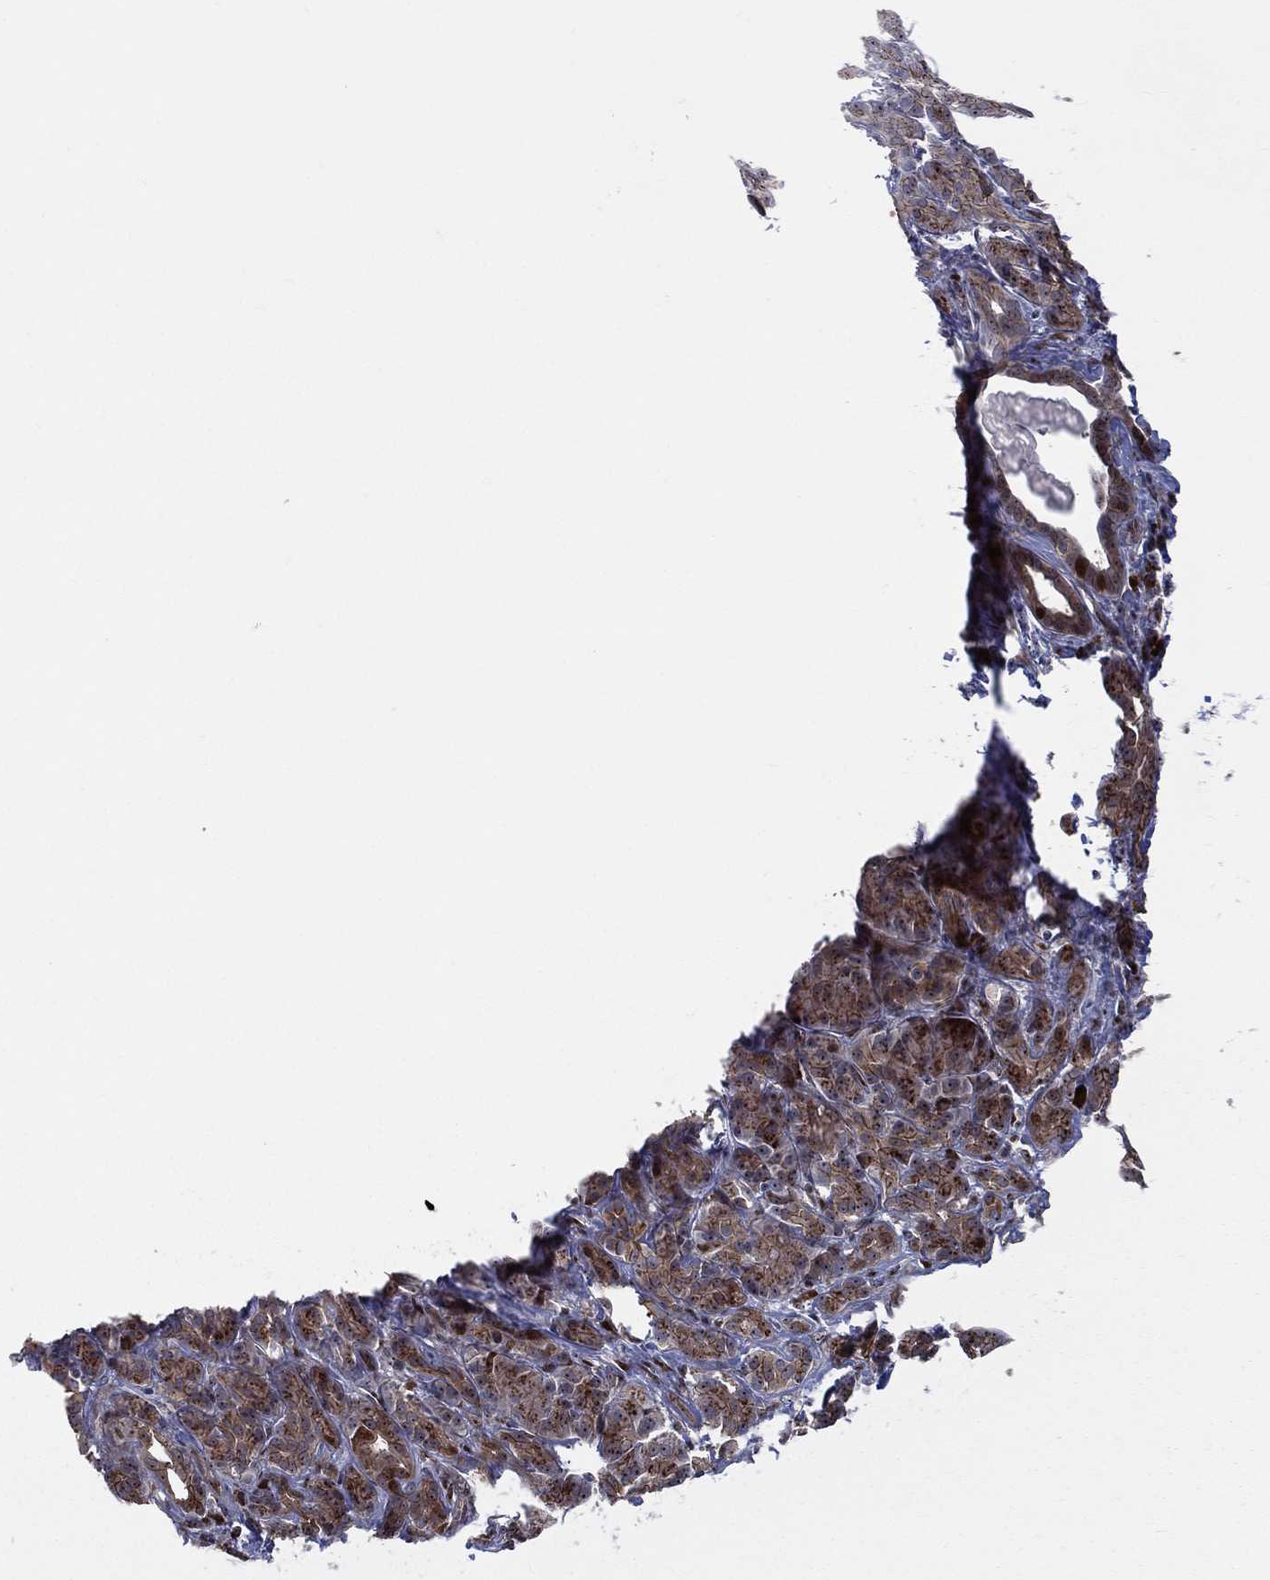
{"staining": {"intensity": "strong", "quantity": ">75%", "location": "cytoplasmic/membranous"}, "tissue": "pancreatic cancer", "cell_type": "Tumor cells", "image_type": "cancer", "snomed": [{"axis": "morphology", "description": "Adenocarcinoma, NOS"}, {"axis": "topography", "description": "Pancreas"}], "caption": "Immunohistochemistry micrograph of human adenocarcinoma (pancreatic) stained for a protein (brown), which shows high levels of strong cytoplasmic/membranous positivity in approximately >75% of tumor cells.", "gene": "VHL", "patient": {"sex": "male", "age": 61}}